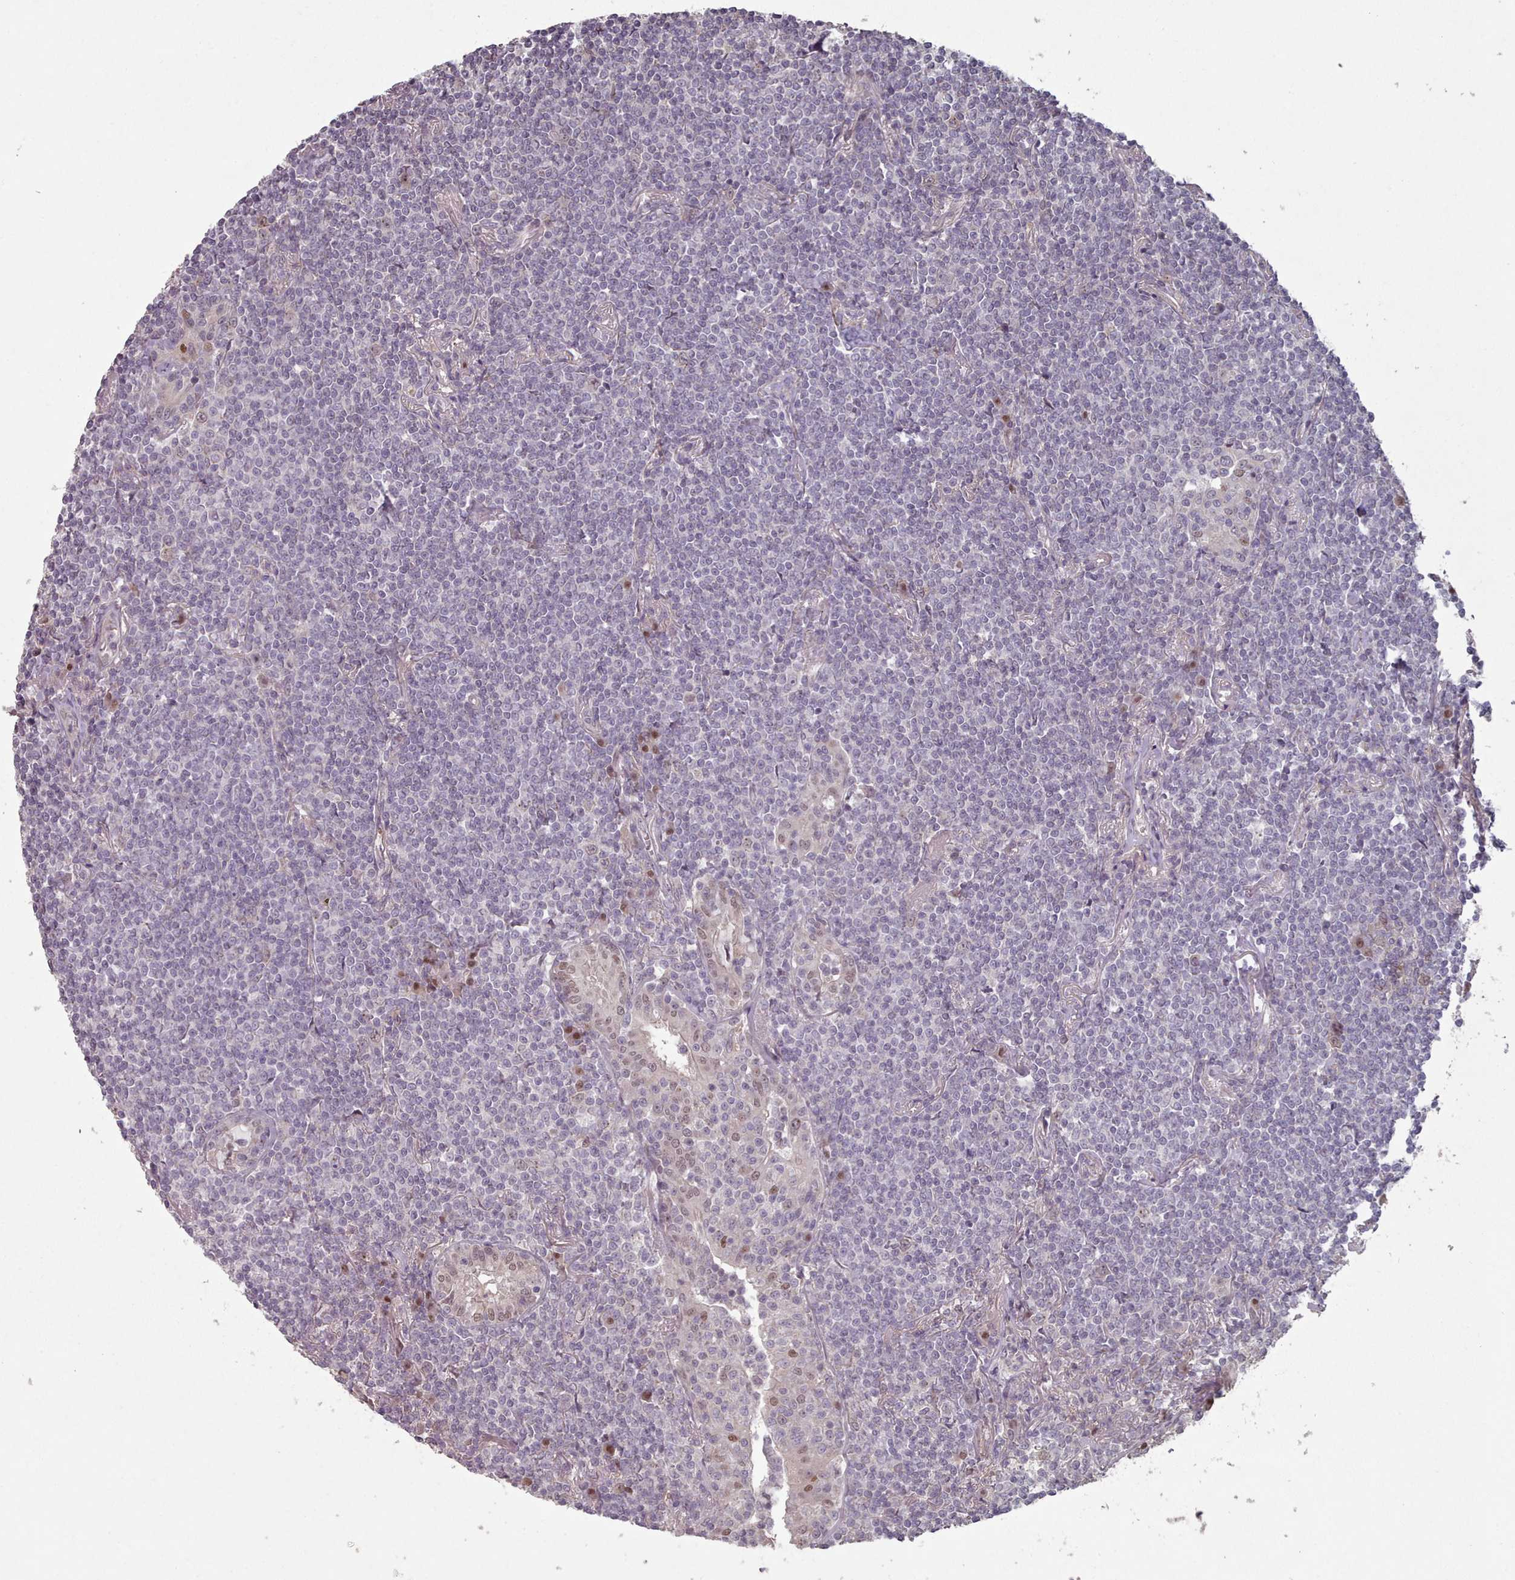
{"staining": {"intensity": "negative", "quantity": "none", "location": "none"}, "tissue": "lymphoma", "cell_type": "Tumor cells", "image_type": "cancer", "snomed": [{"axis": "morphology", "description": "Malignant lymphoma, non-Hodgkin's type, Low grade"}, {"axis": "topography", "description": "Lung"}], "caption": "Immunohistochemistry of human lymphoma exhibits no positivity in tumor cells.", "gene": "ERCC6L", "patient": {"sex": "female", "age": 71}}